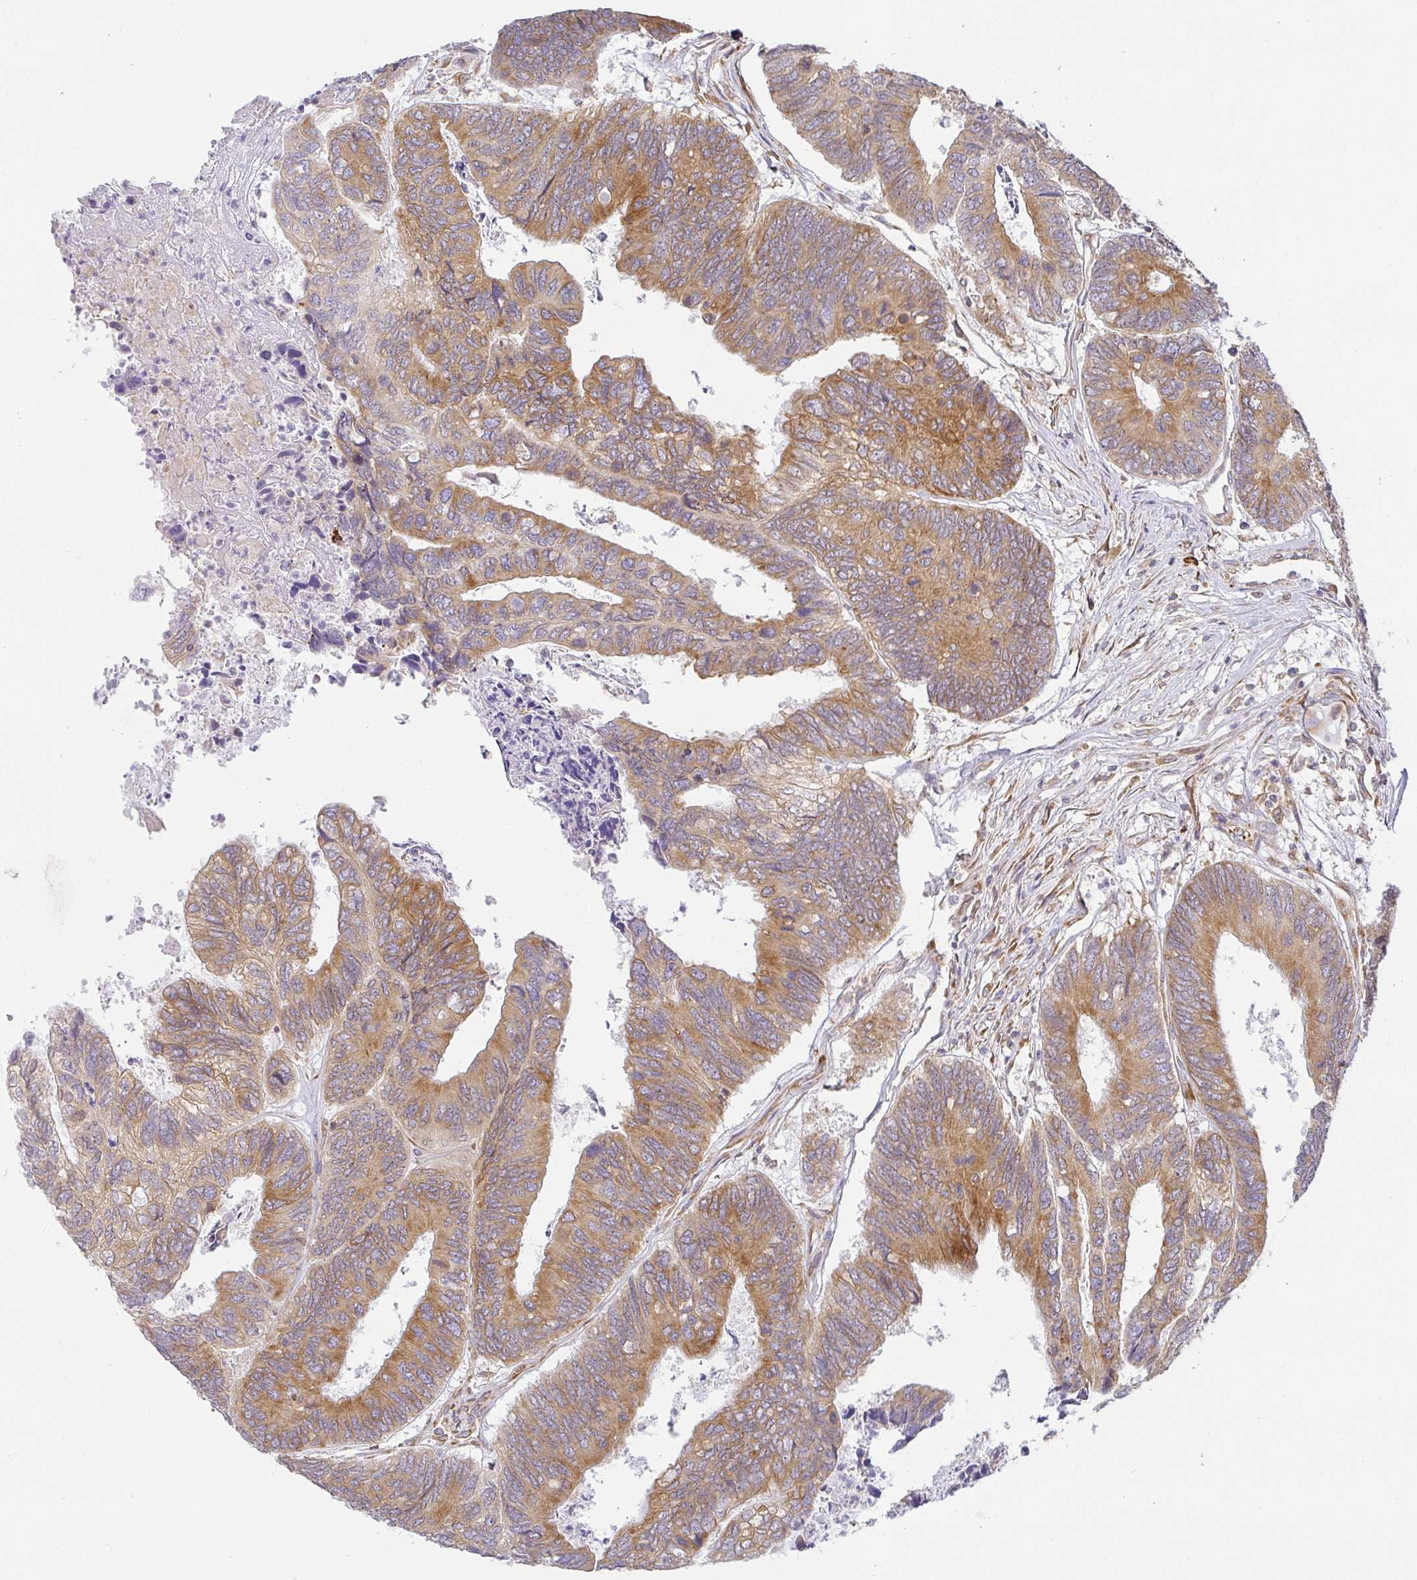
{"staining": {"intensity": "moderate", "quantity": ">75%", "location": "cytoplasmic/membranous"}, "tissue": "colorectal cancer", "cell_type": "Tumor cells", "image_type": "cancer", "snomed": [{"axis": "morphology", "description": "Adenocarcinoma, NOS"}, {"axis": "topography", "description": "Colon"}], "caption": "DAB (3,3'-diaminobenzidine) immunohistochemical staining of colorectal cancer shows moderate cytoplasmic/membranous protein staining in about >75% of tumor cells. Nuclei are stained in blue.", "gene": "DERL2", "patient": {"sex": "female", "age": 67}}